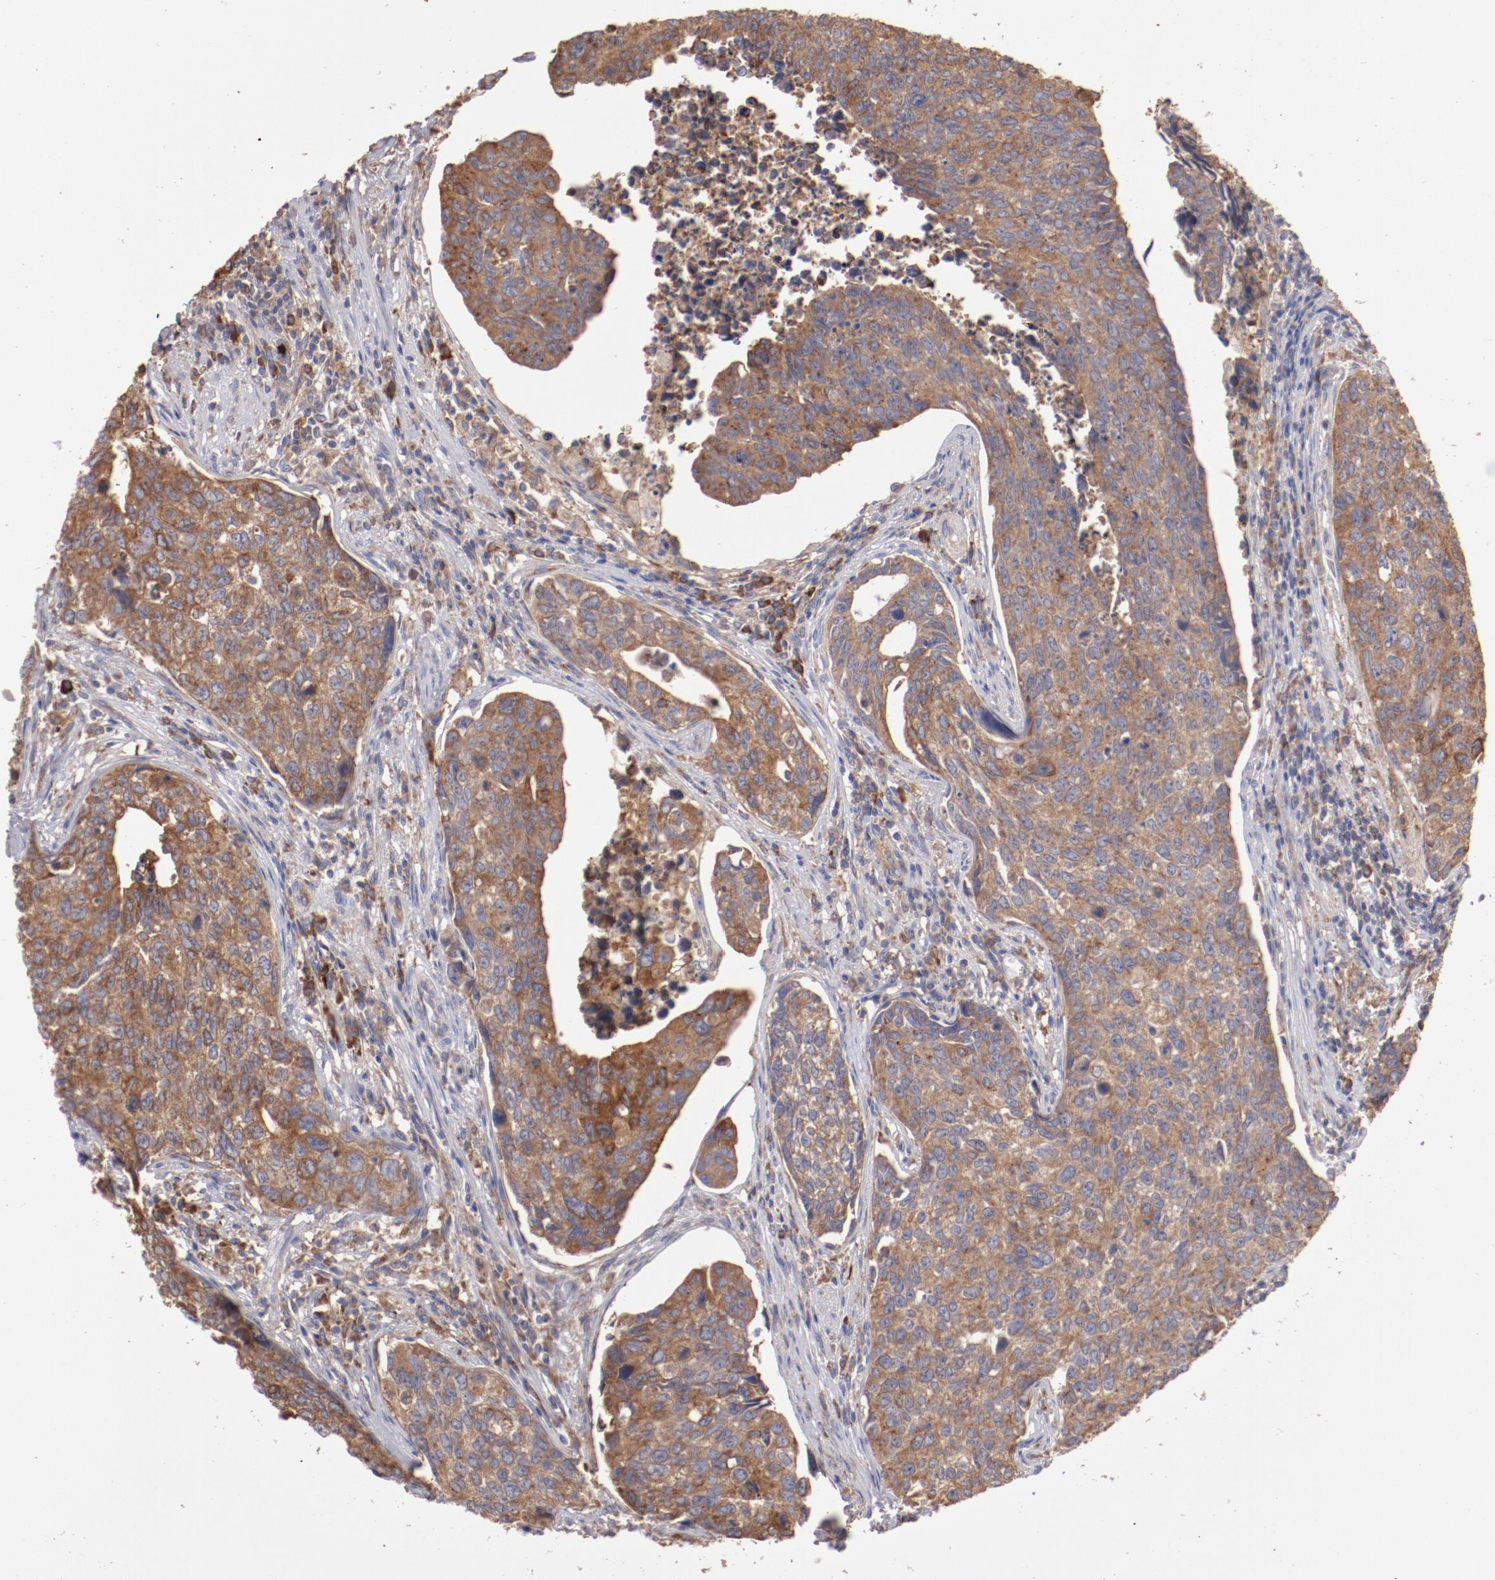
{"staining": {"intensity": "moderate", "quantity": ">75%", "location": "cytoplasmic/membranous"}, "tissue": "urothelial cancer", "cell_type": "Tumor cells", "image_type": "cancer", "snomed": [{"axis": "morphology", "description": "Urothelial carcinoma, High grade"}, {"axis": "topography", "description": "Urinary bladder"}], "caption": "There is medium levels of moderate cytoplasmic/membranous positivity in tumor cells of high-grade urothelial carcinoma, as demonstrated by immunohistochemical staining (brown color).", "gene": "NFKBIE", "patient": {"sex": "male", "age": 81}}